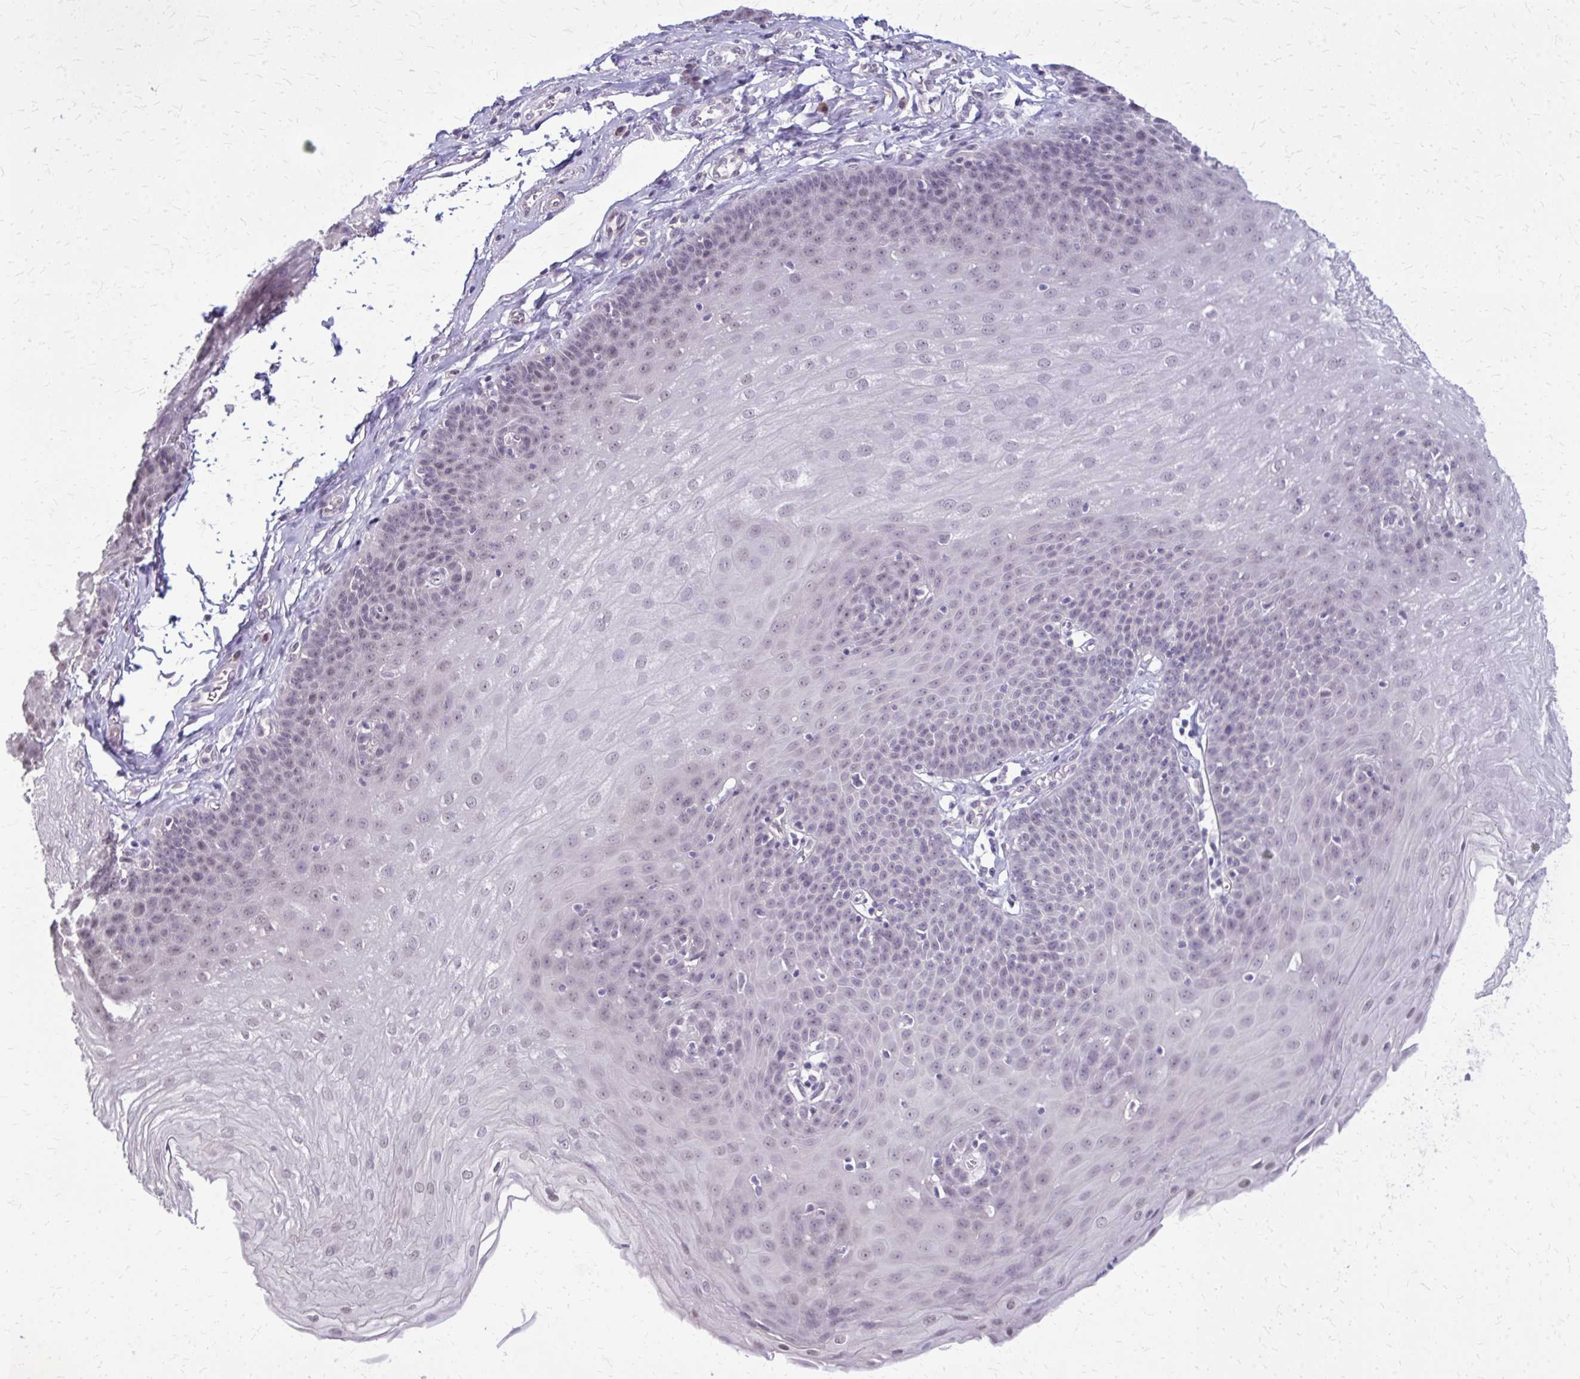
{"staining": {"intensity": "negative", "quantity": "none", "location": "none"}, "tissue": "esophagus", "cell_type": "Squamous epithelial cells", "image_type": "normal", "snomed": [{"axis": "morphology", "description": "Normal tissue, NOS"}, {"axis": "topography", "description": "Esophagus"}], "caption": "High magnification brightfield microscopy of normal esophagus stained with DAB (3,3'-diaminobenzidine) (brown) and counterstained with hematoxylin (blue): squamous epithelial cells show no significant staining. (Stains: DAB immunohistochemistry with hematoxylin counter stain, Microscopy: brightfield microscopy at high magnification).", "gene": "PLCB1", "patient": {"sex": "female", "age": 81}}